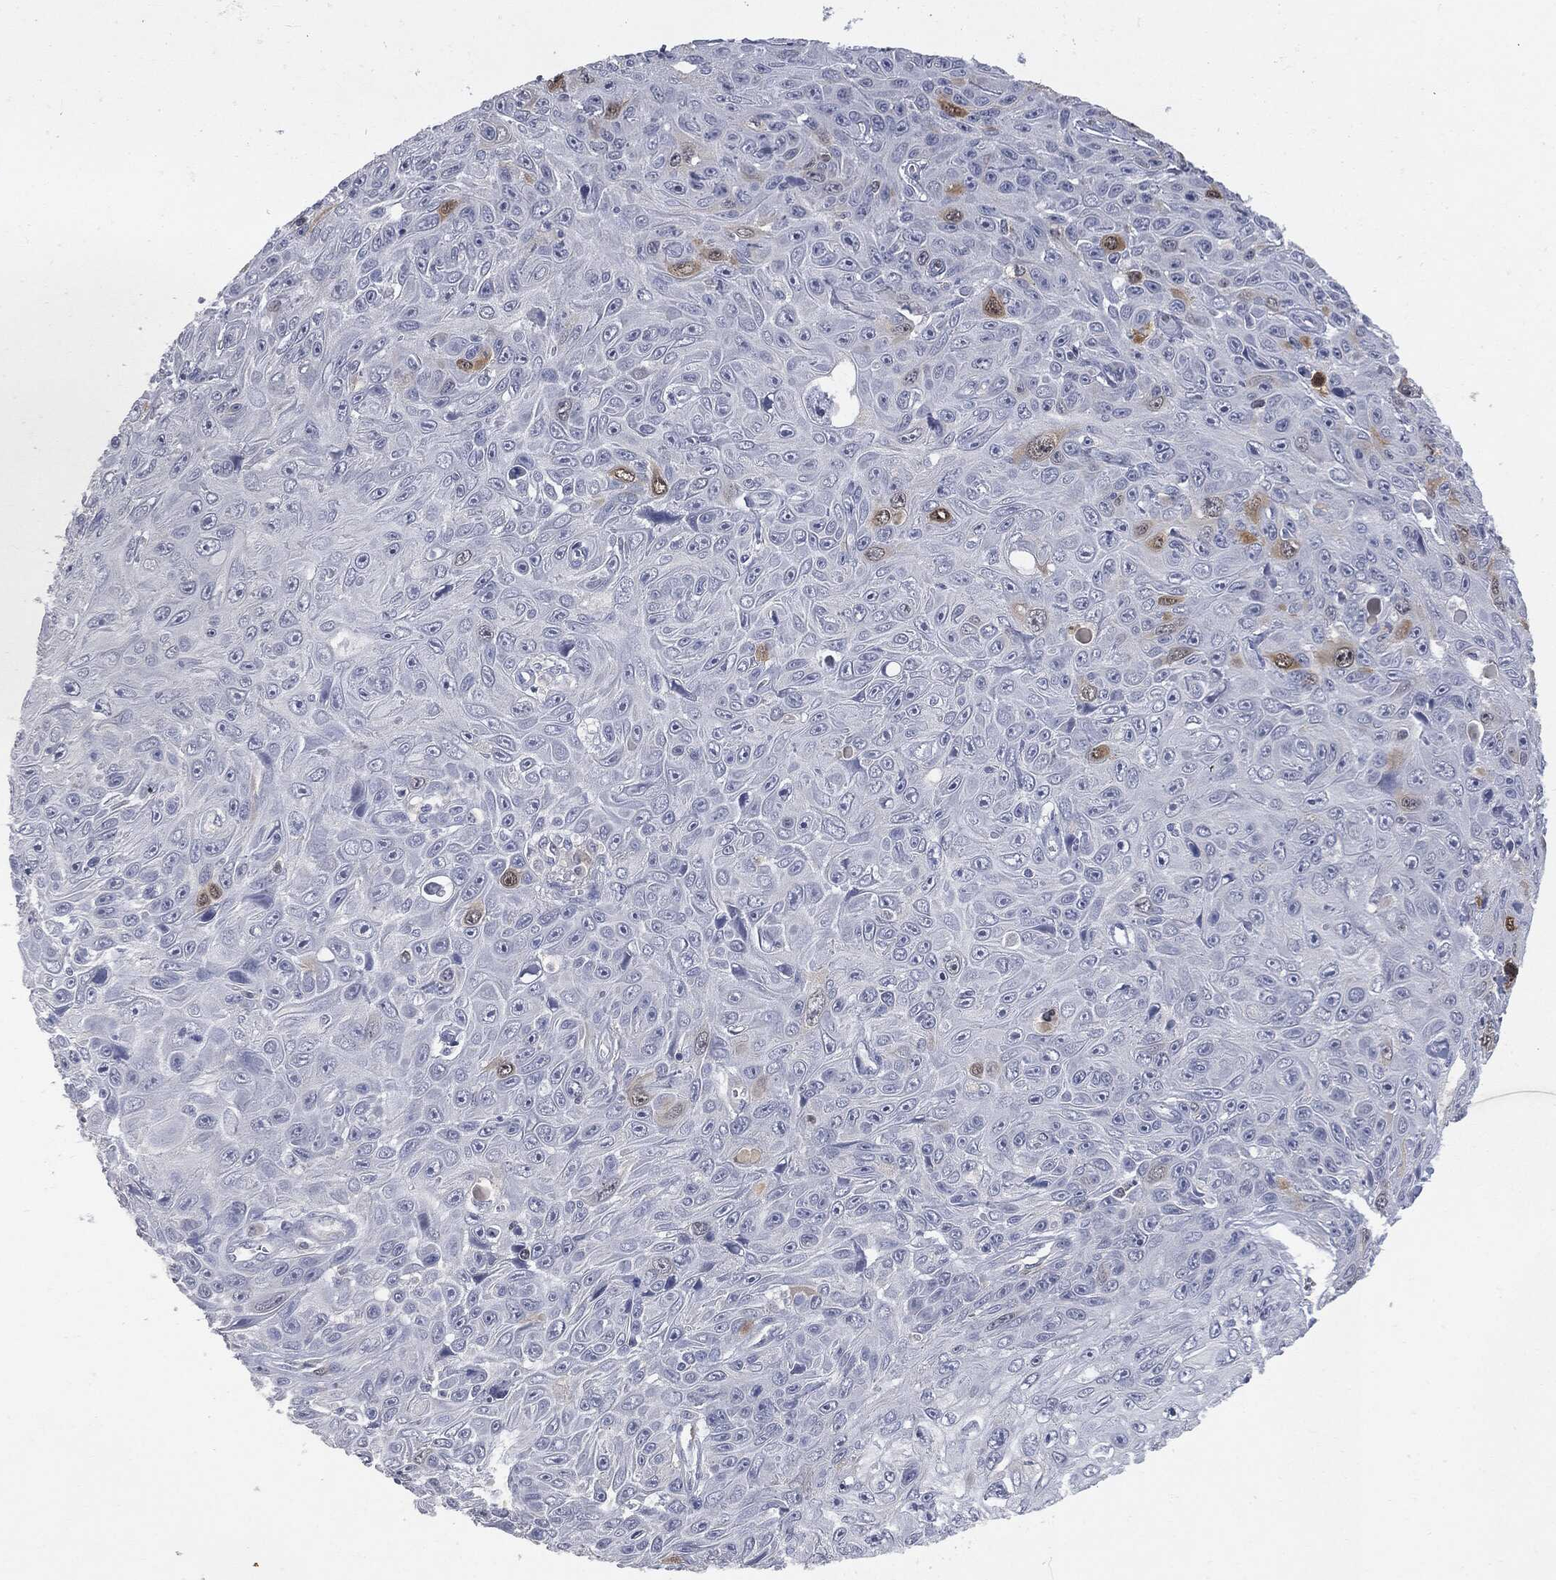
{"staining": {"intensity": "strong", "quantity": "<25%", "location": "cytoplasmic/membranous"}, "tissue": "skin cancer", "cell_type": "Tumor cells", "image_type": "cancer", "snomed": [{"axis": "morphology", "description": "Squamous cell carcinoma, NOS"}, {"axis": "topography", "description": "Skin"}], "caption": "IHC staining of skin squamous cell carcinoma, which demonstrates medium levels of strong cytoplasmic/membranous positivity in approximately <25% of tumor cells indicating strong cytoplasmic/membranous protein staining. The staining was performed using DAB (3,3'-diaminobenzidine) (brown) for protein detection and nuclei were counterstained in hematoxylin (blue).", "gene": "UBE2C", "patient": {"sex": "male", "age": 82}}